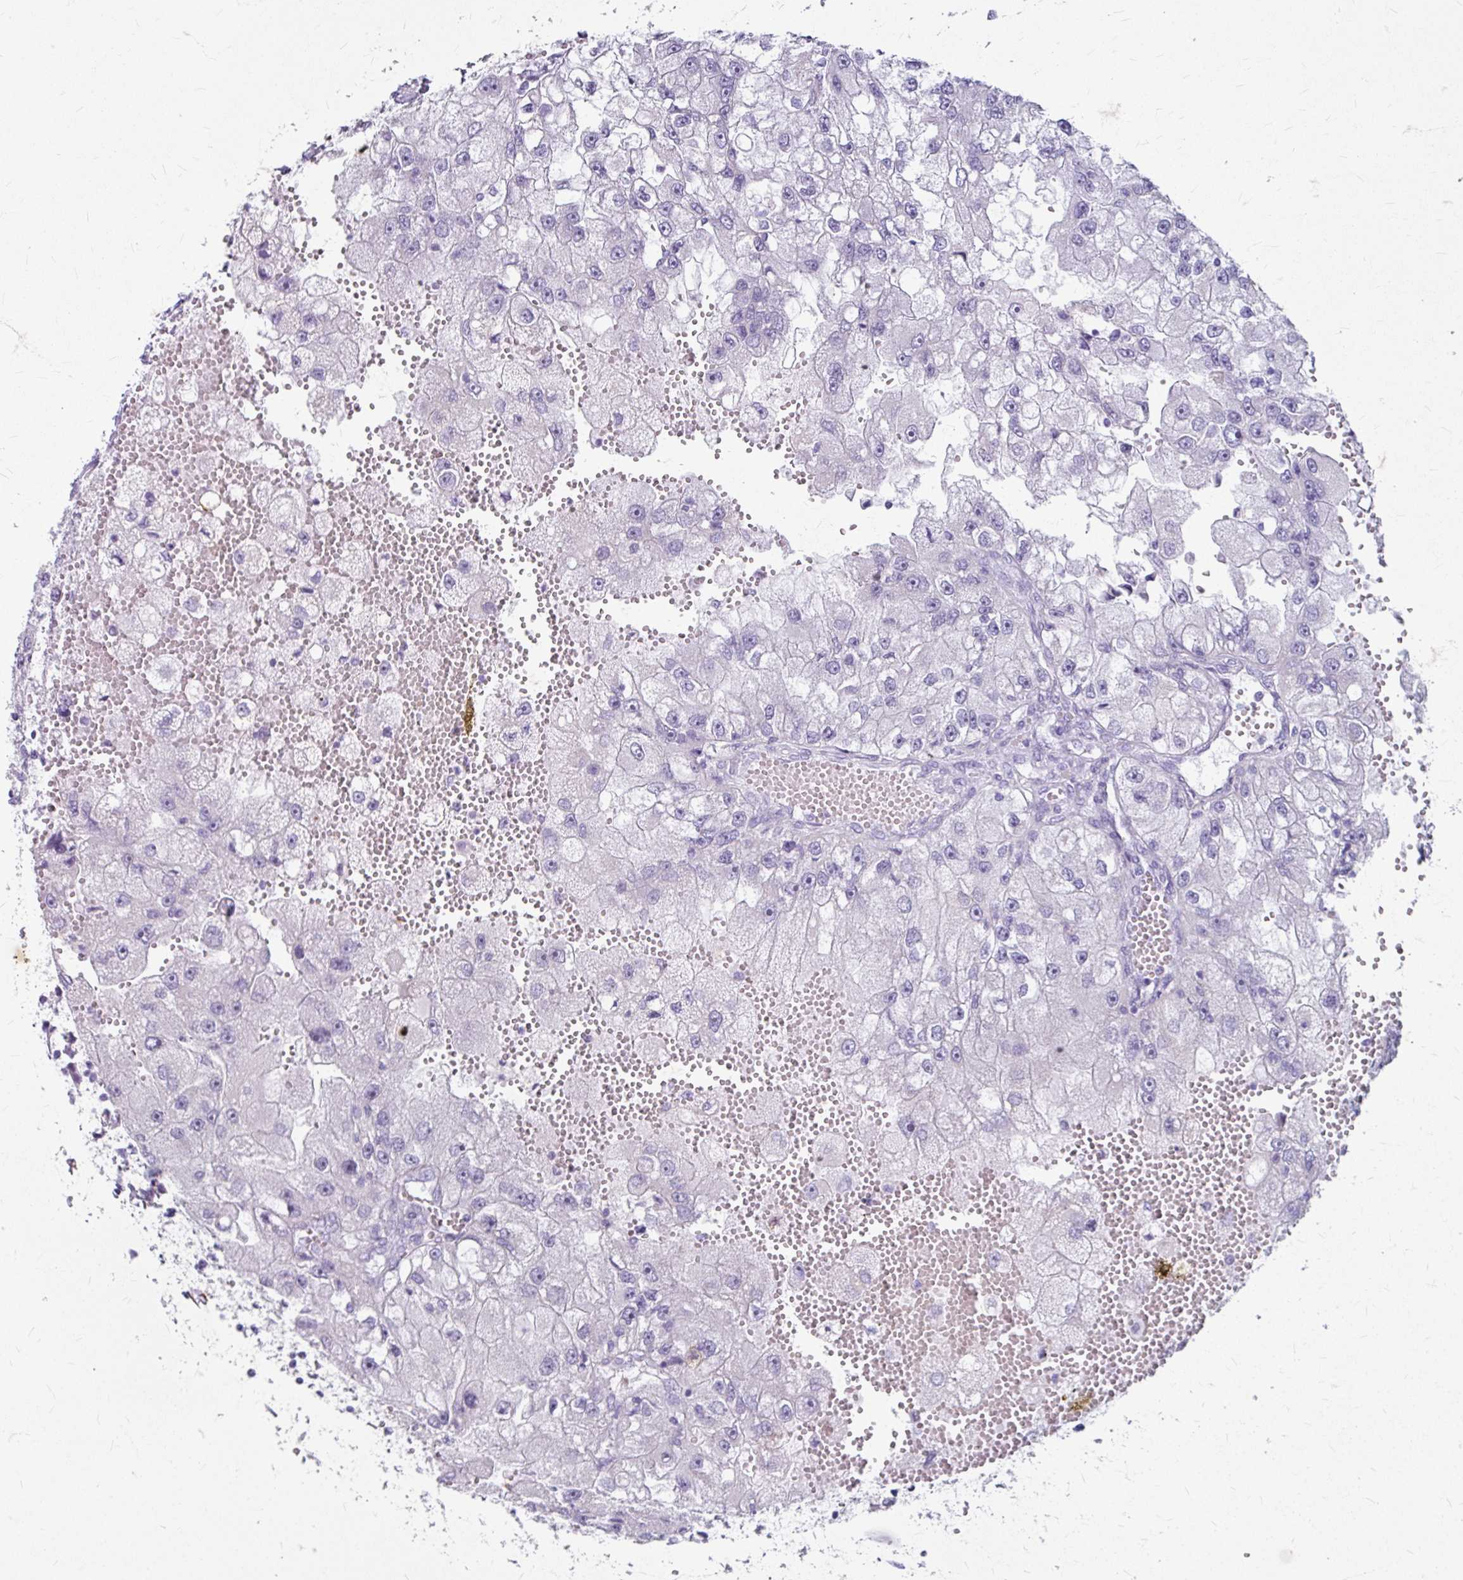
{"staining": {"intensity": "negative", "quantity": "none", "location": "none"}, "tissue": "renal cancer", "cell_type": "Tumor cells", "image_type": "cancer", "snomed": [{"axis": "morphology", "description": "Adenocarcinoma, NOS"}, {"axis": "topography", "description": "Kidney"}], "caption": "DAB immunohistochemical staining of human adenocarcinoma (renal) shows no significant expression in tumor cells. The staining was performed using DAB (3,3'-diaminobenzidine) to visualize the protein expression in brown, while the nuclei were stained in blue with hematoxylin (Magnification: 20x).", "gene": "ANKRD1", "patient": {"sex": "male", "age": 63}}